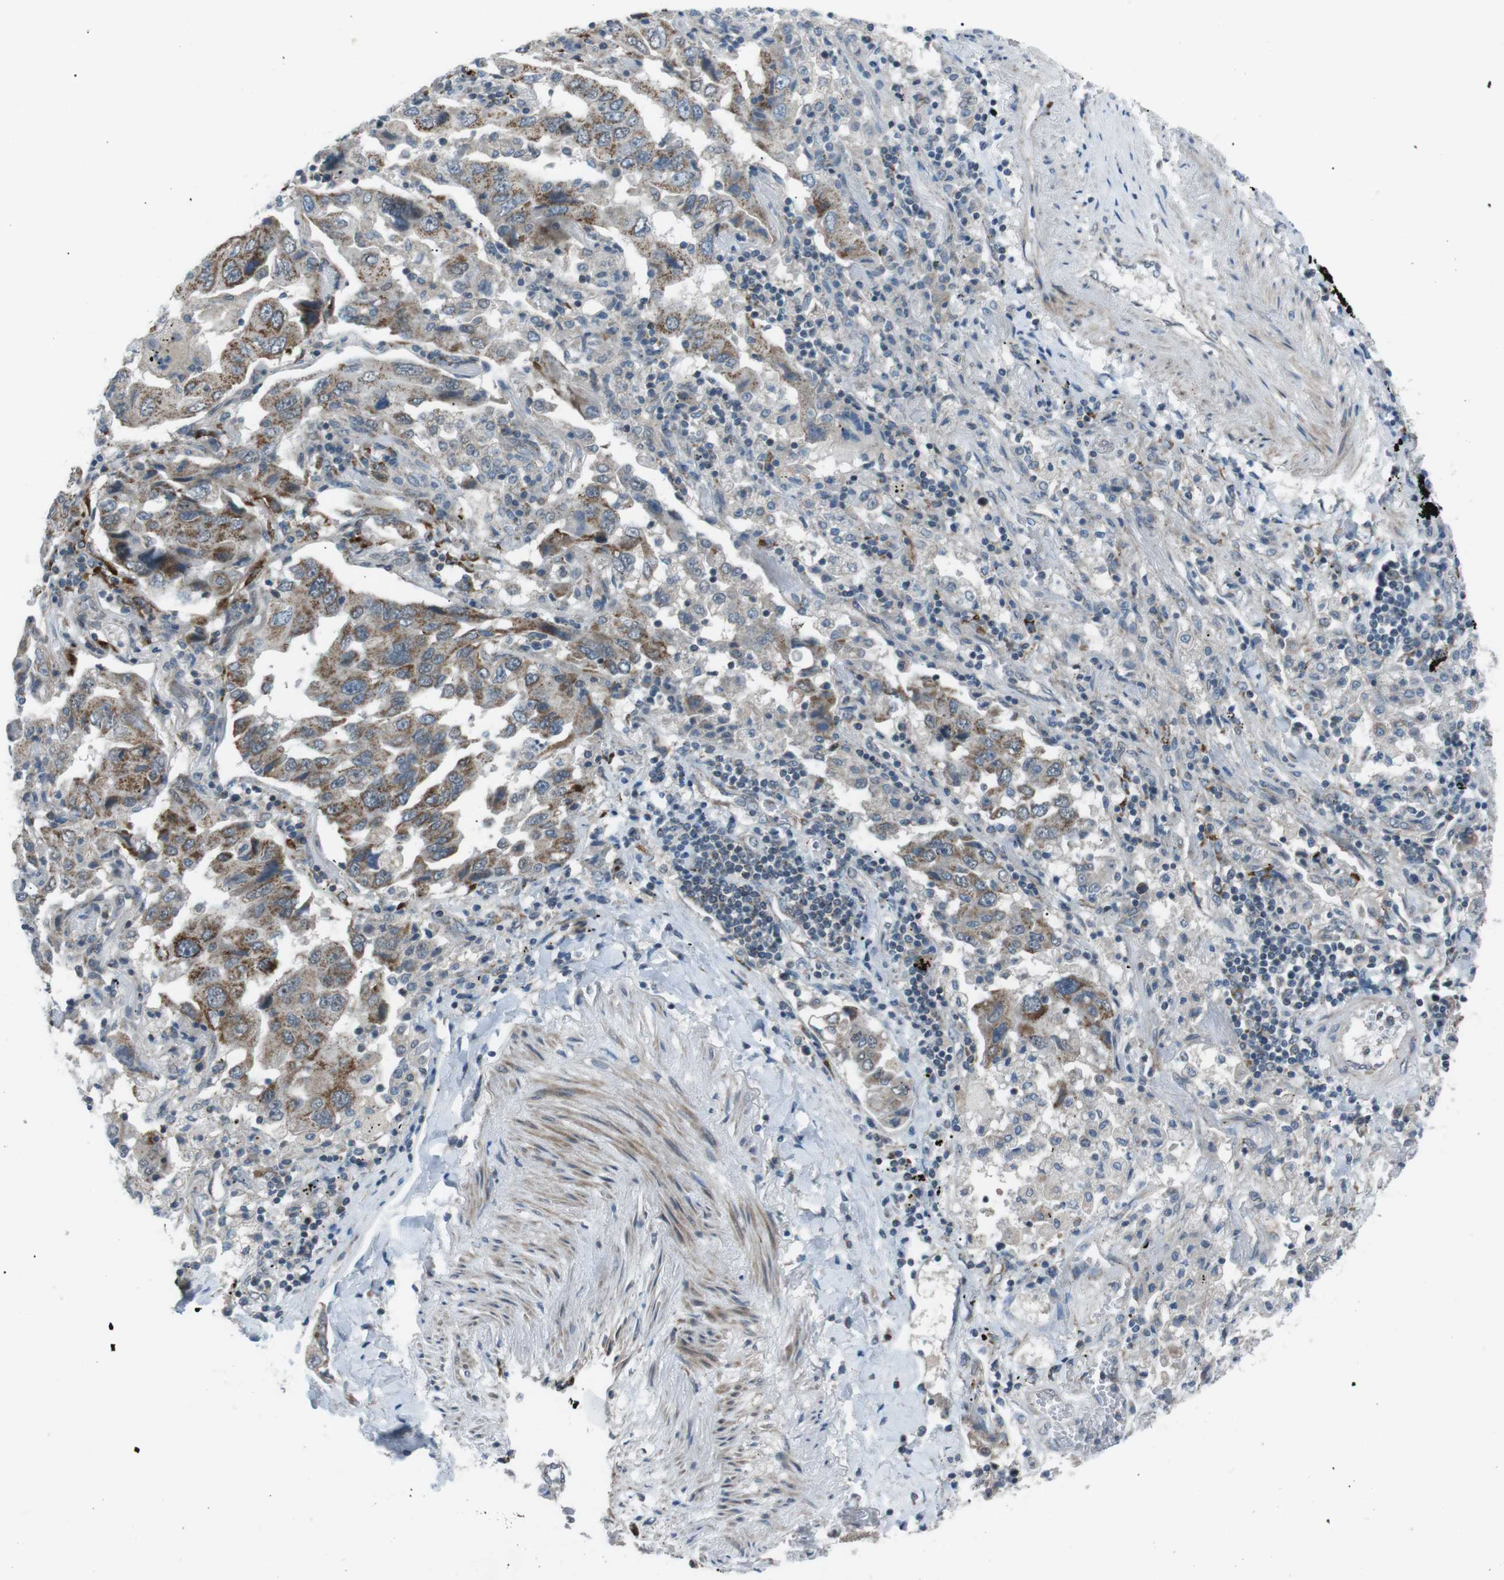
{"staining": {"intensity": "moderate", "quantity": "25%-75%", "location": "cytoplasmic/membranous"}, "tissue": "lung cancer", "cell_type": "Tumor cells", "image_type": "cancer", "snomed": [{"axis": "morphology", "description": "Adenocarcinoma, NOS"}, {"axis": "topography", "description": "Lung"}], "caption": "Immunohistochemistry of lung cancer (adenocarcinoma) reveals medium levels of moderate cytoplasmic/membranous positivity in about 25%-75% of tumor cells.", "gene": "ARID5B", "patient": {"sex": "female", "age": 65}}